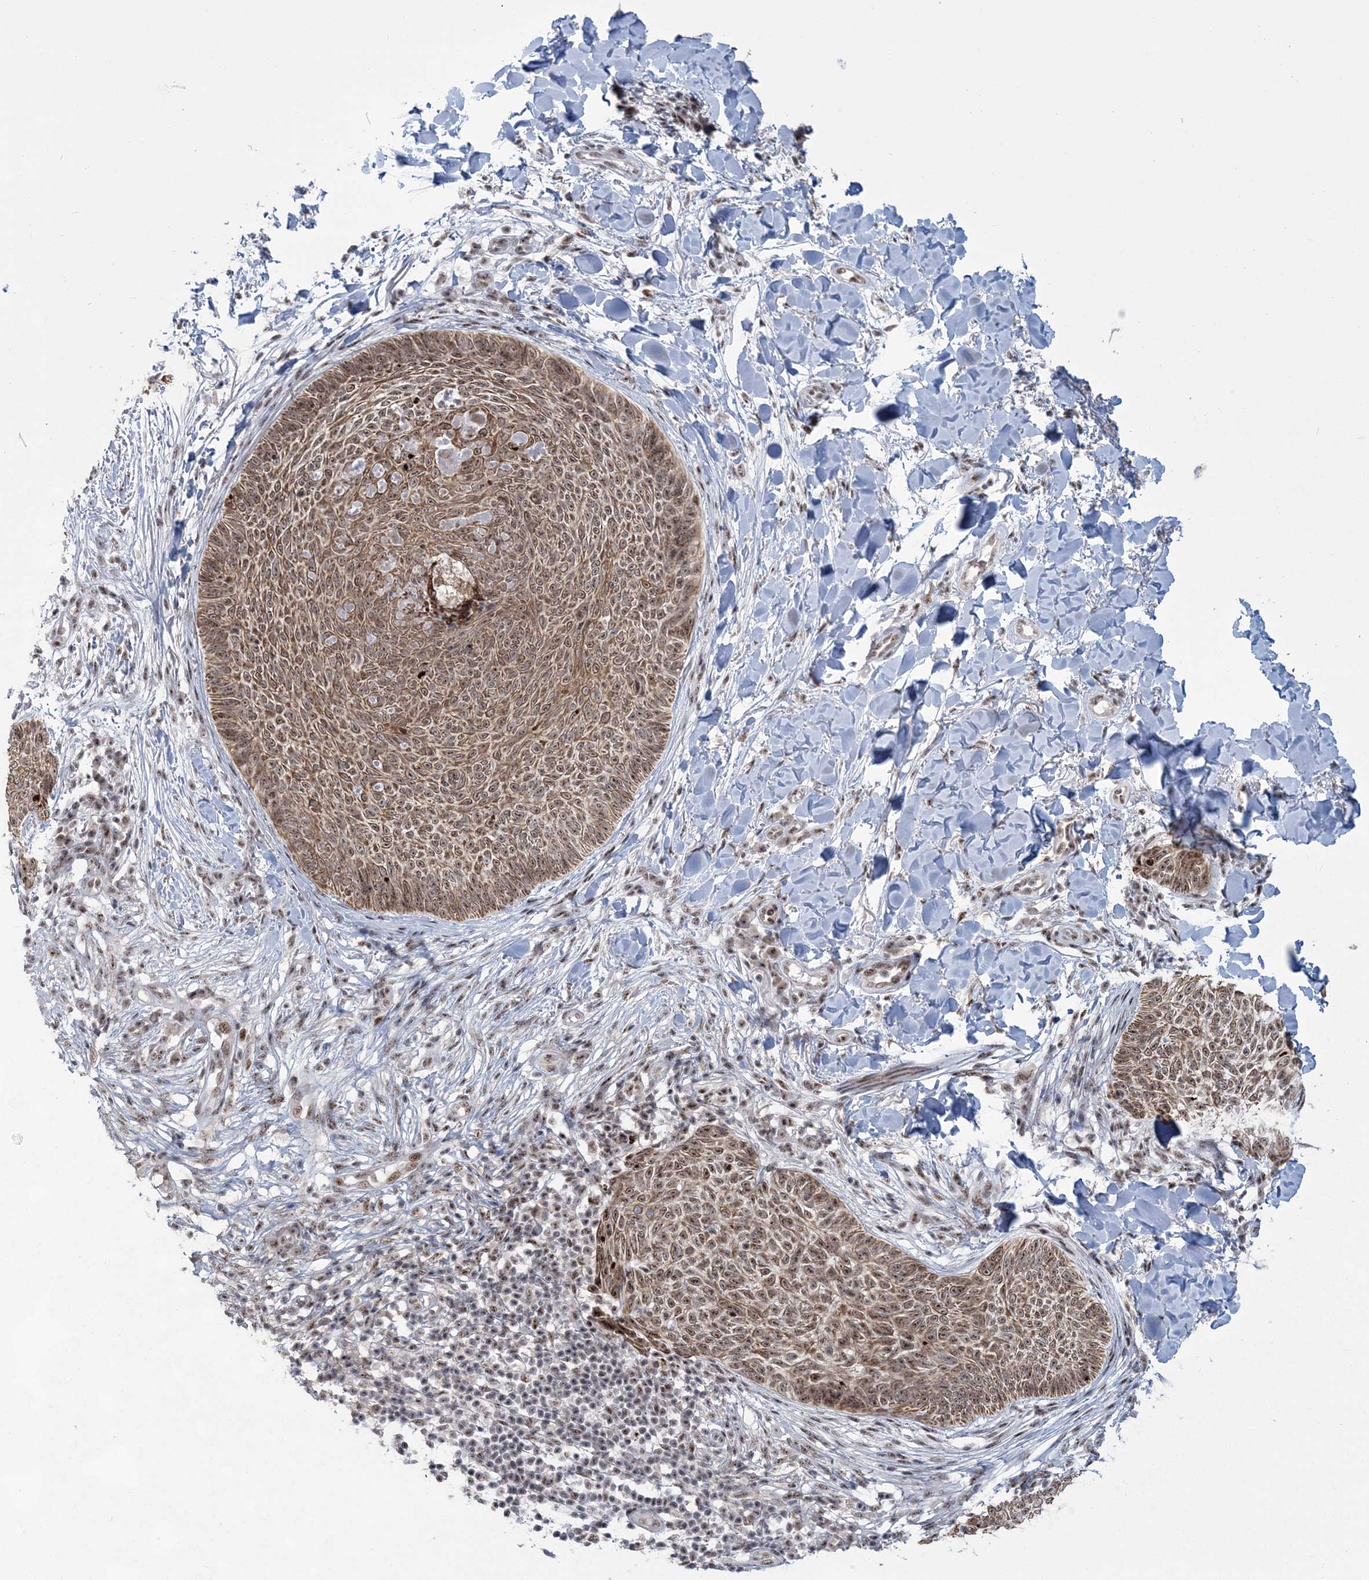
{"staining": {"intensity": "moderate", "quantity": ">75%", "location": "cytoplasmic/membranous,nuclear"}, "tissue": "skin cancer", "cell_type": "Tumor cells", "image_type": "cancer", "snomed": [{"axis": "morphology", "description": "Normal tissue, NOS"}, {"axis": "morphology", "description": "Basal cell carcinoma"}, {"axis": "topography", "description": "Skin"}], "caption": "IHC of skin cancer (basal cell carcinoma) shows medium levels of moderate cytoplasmic/membranous and nuclear staining in approximately >75% of tumor cells.", "gene": "KDM6B", "patient": {"sex": "male", "age": 50}}